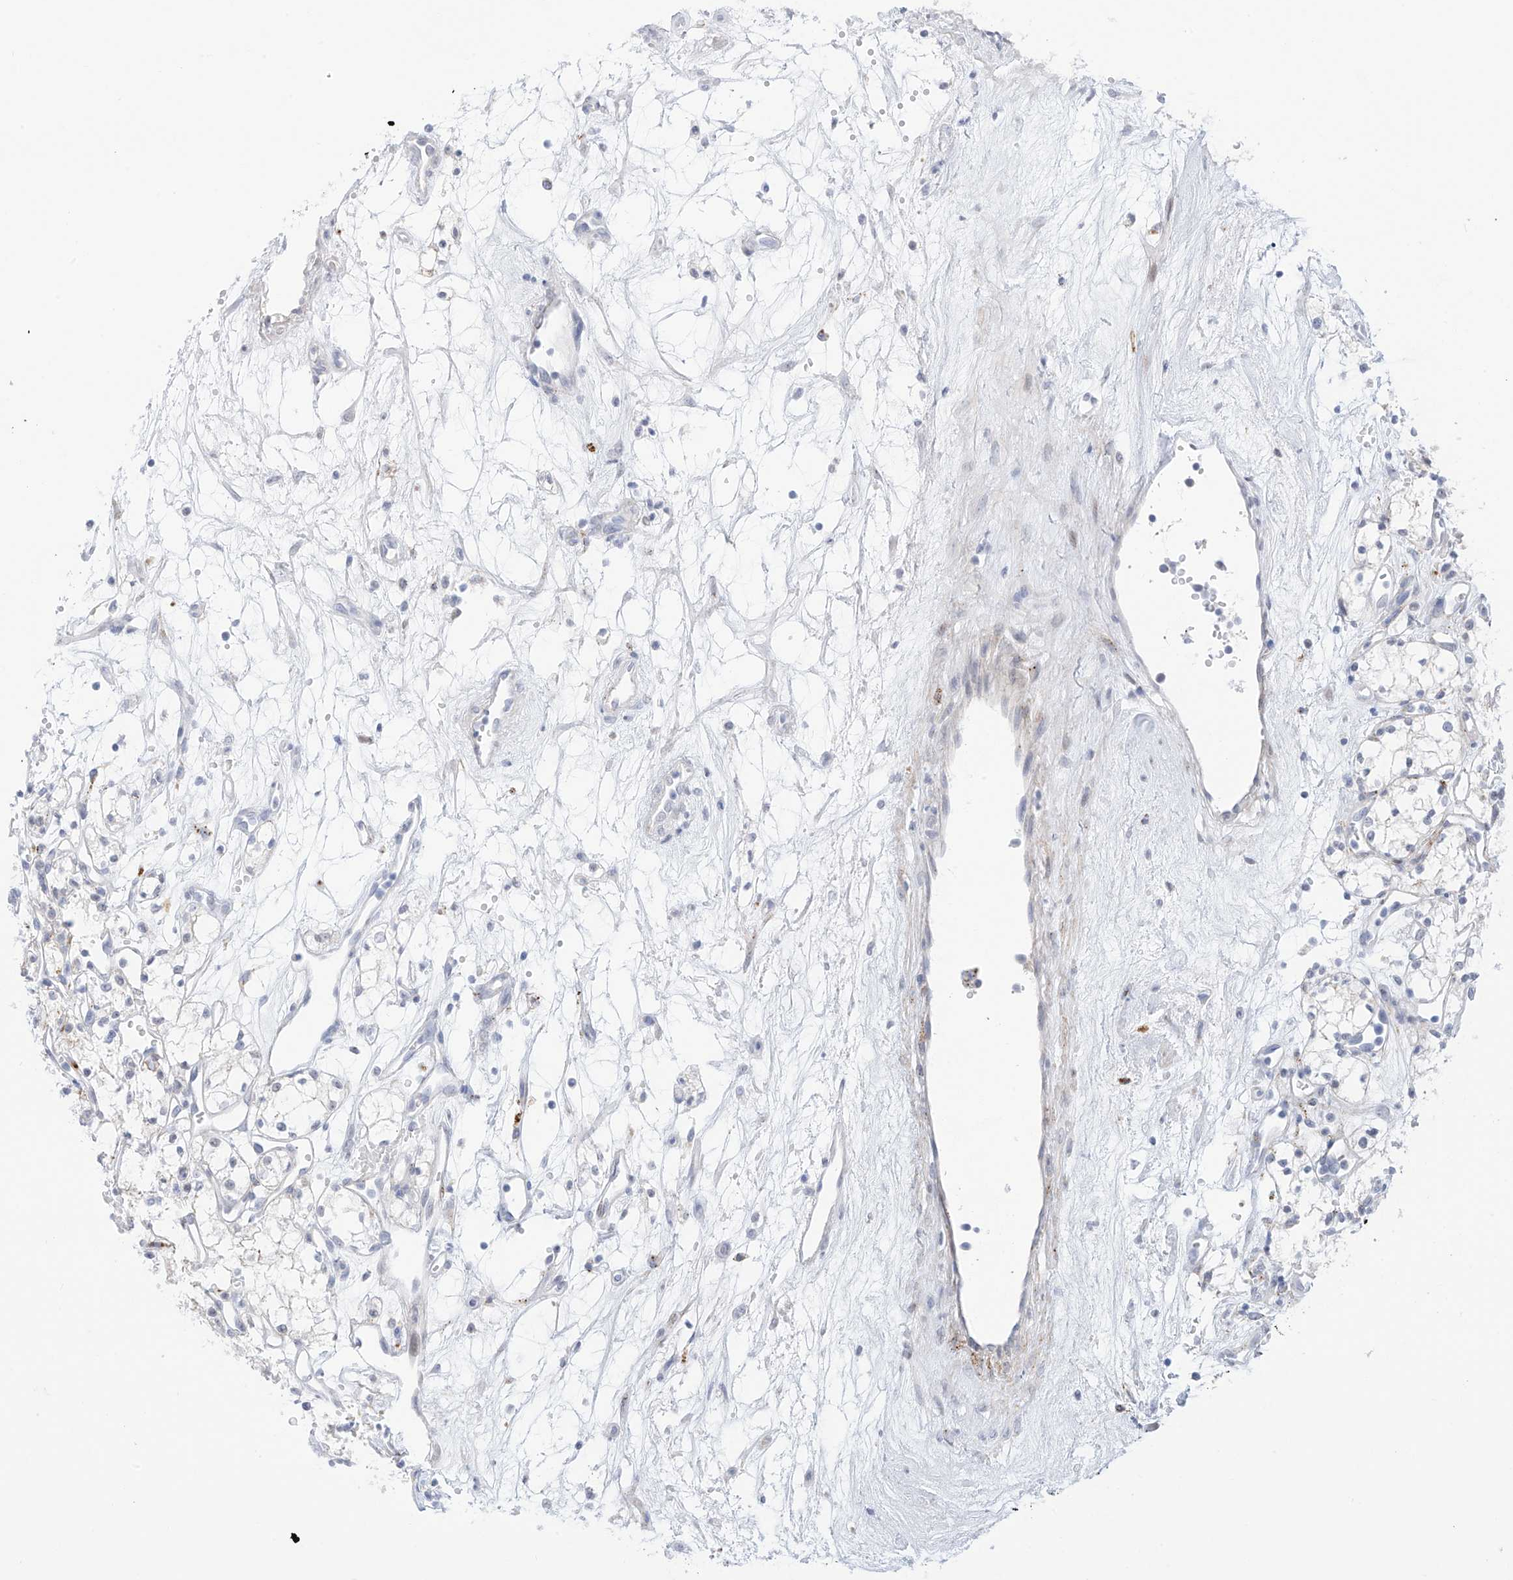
{"staining": {"intensity": "negative", "quantity": "none", "location": "none"}, "tissue": "renal cancer", "cell_type": "Tumor cells", "image_type": "cancer", "snomed": [{"axis": "morphology", "description": "Adenocarcinoma, NOS"}, {"axis": "topography", "description": "Kidney"}], "caption": "High magnification brightfield microscopy of renal cancer stained with DAB (brown) and counterstained with hematoxylin (blue): tumor cells show no significant staining.", "gene": "PSPH", "patient": {"sex": "male", "age": 59}}